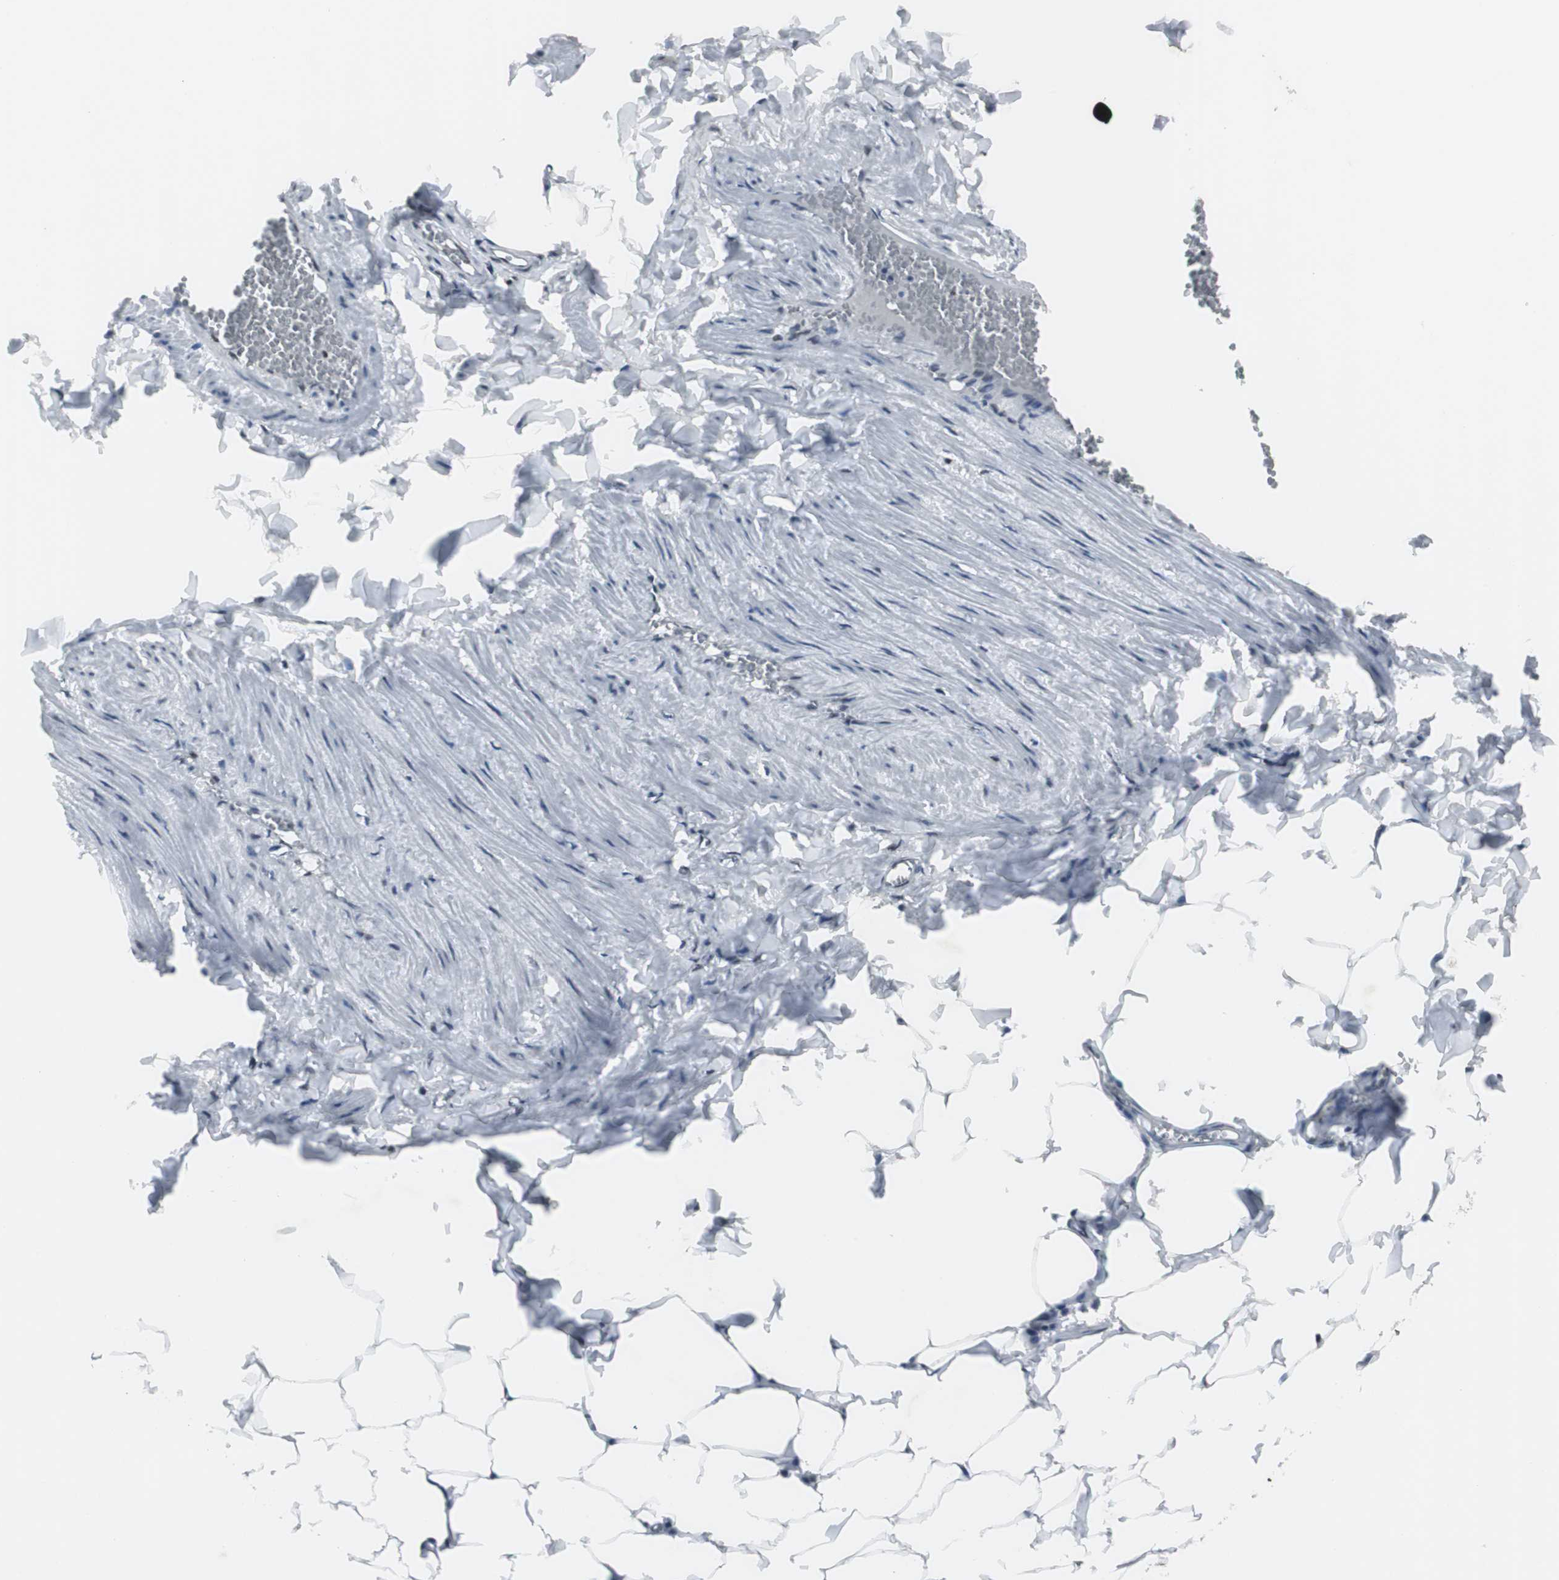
{"staining": {"intensity": "moderate", "quantity": ">75%", "location": "nuclear"}, "tissue": "adipose tissue", "cell_type": "Adipocytes", "image_type": "normal", "snomed": [{"axis": "morphology", "description": "Normal tissue, NOS"}, {"axis": "topography", "description": "Vascular tissue"}], "caption": "Adipocytes exhibit medium levels of moderate nuclear positivity in approximately >75% of cells in benign adipose tissue.", "gene": "RAD9A", "patient": {"sex": "male", "age": 41}}